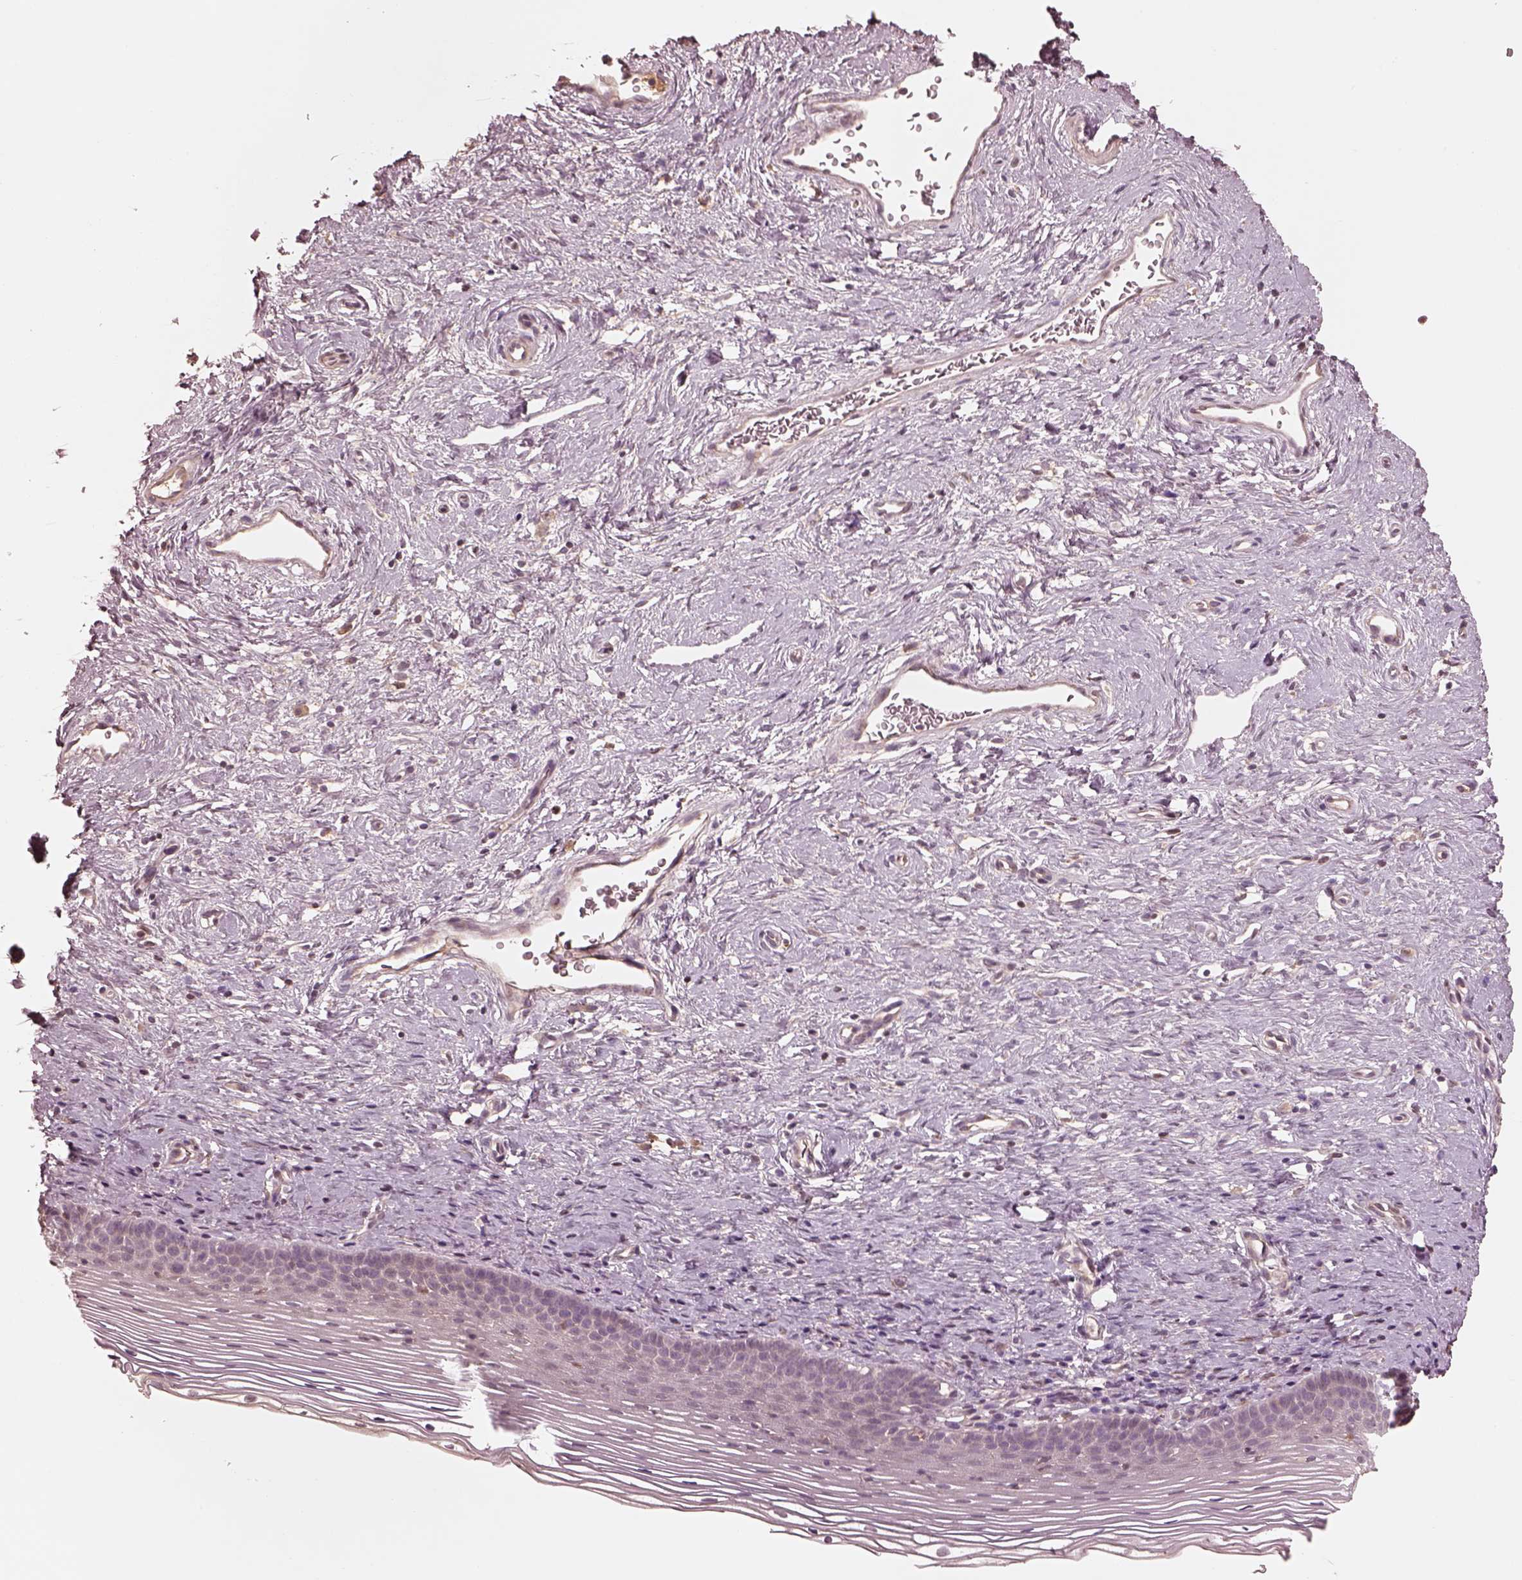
{"staining": {"intensity": "negative", "quantity": "none", "location": "none"}, "tissue": "cervix", "cell_type": "Glandular cells", "image_type": "normal", "snomed": [{"axis": "morphology", "description": "Normal tissue, NOS"}, {"axis": "topography", "description": "Cervix"}], "caption": "Image shows no protein positivity in glandular cells of normal cervix.", "gene": "VWA5B1", "patient": {"sex": "female", "age": 39}}